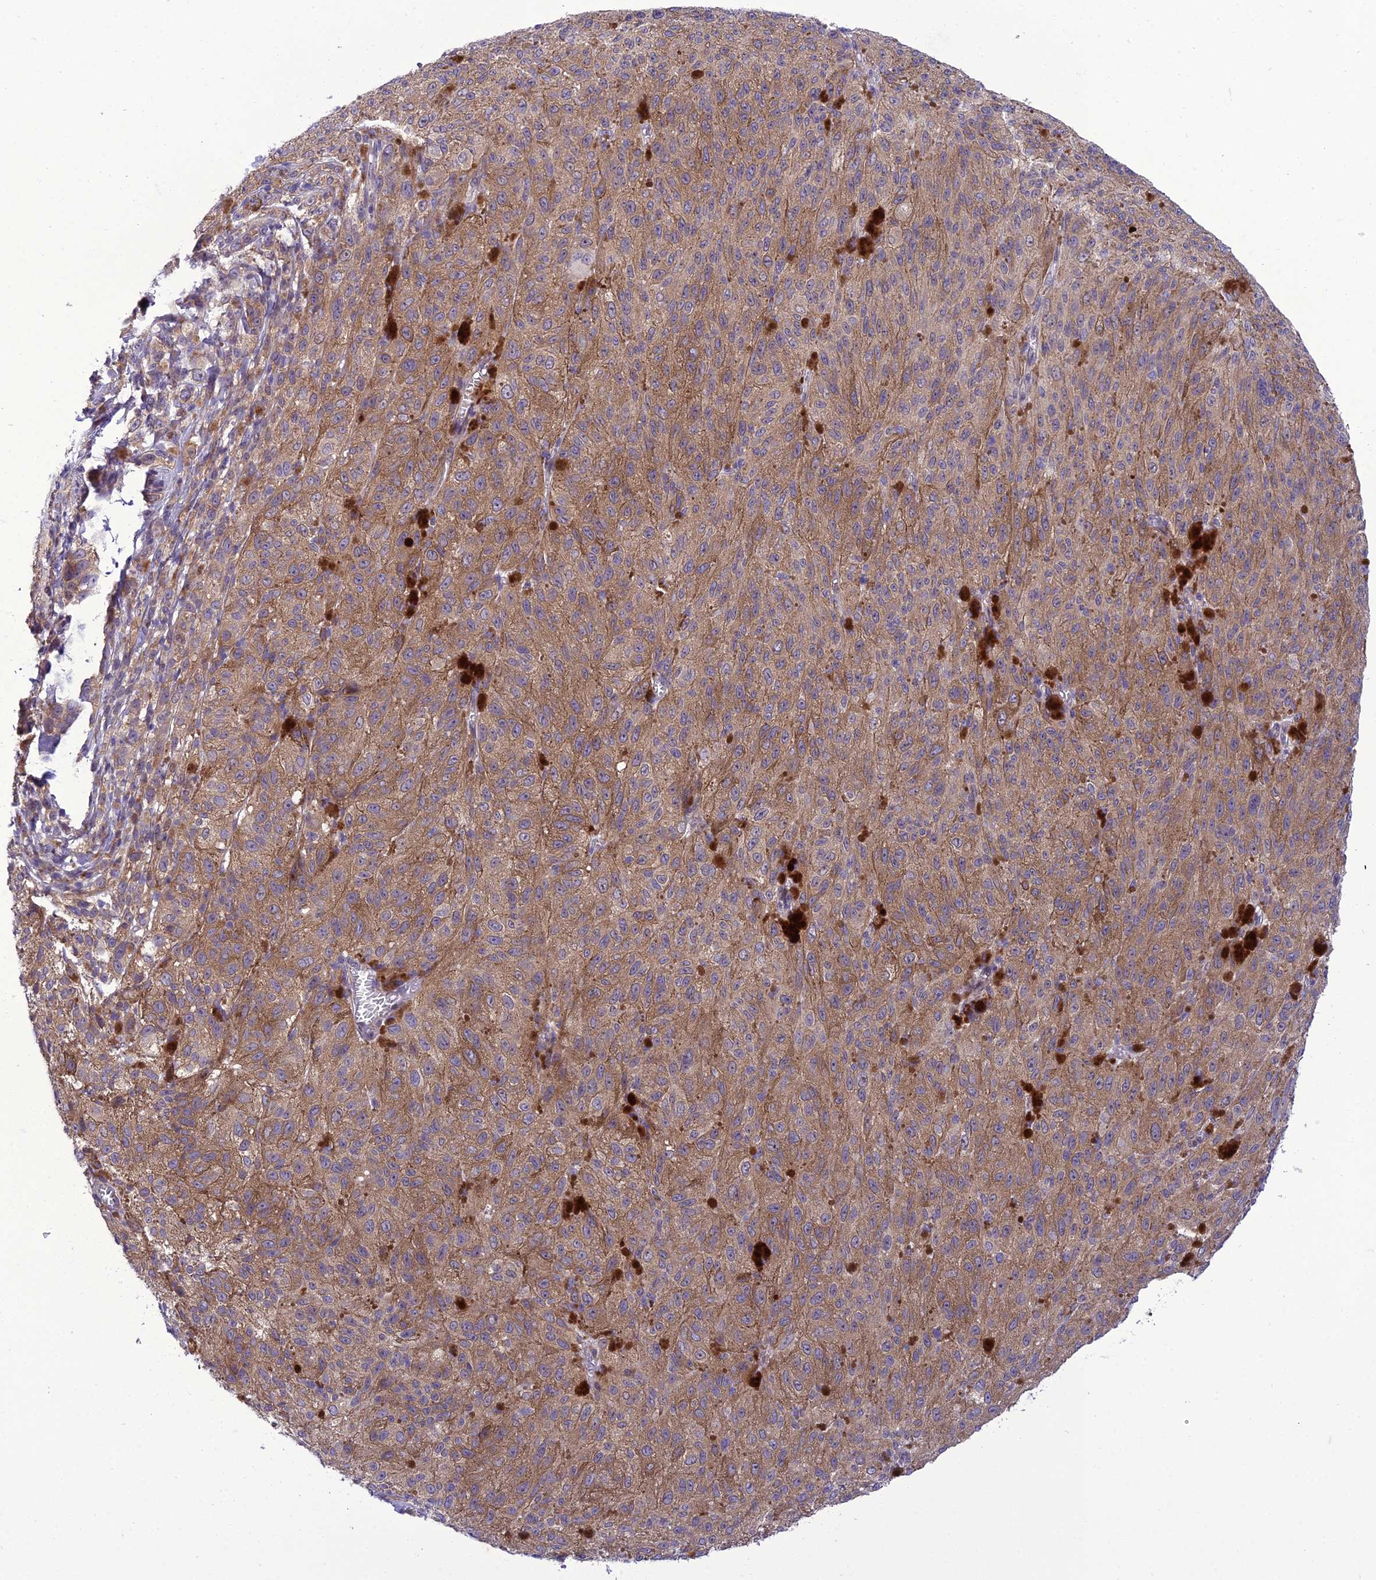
{"staining": {"intensity": "moderate", "quantity": "25%-75%", "location": "cytoplasmic/membranous"}, "tissue": "melanoma", "cell_type": "Tumor cells", "image_type": "cancer", "snomed": [{"axis": "morphology", "description": "Malignant melanoma, NOS"}, {"axis": "topography", "description": "Skin"}], "caption": "An image of human malignant melanoma stained for a protein shows moderate cytoplasmic/membranous brown staining in tumor cells.", "gene": "GAB4", "patient": {"sex": "female", "age": 52}}